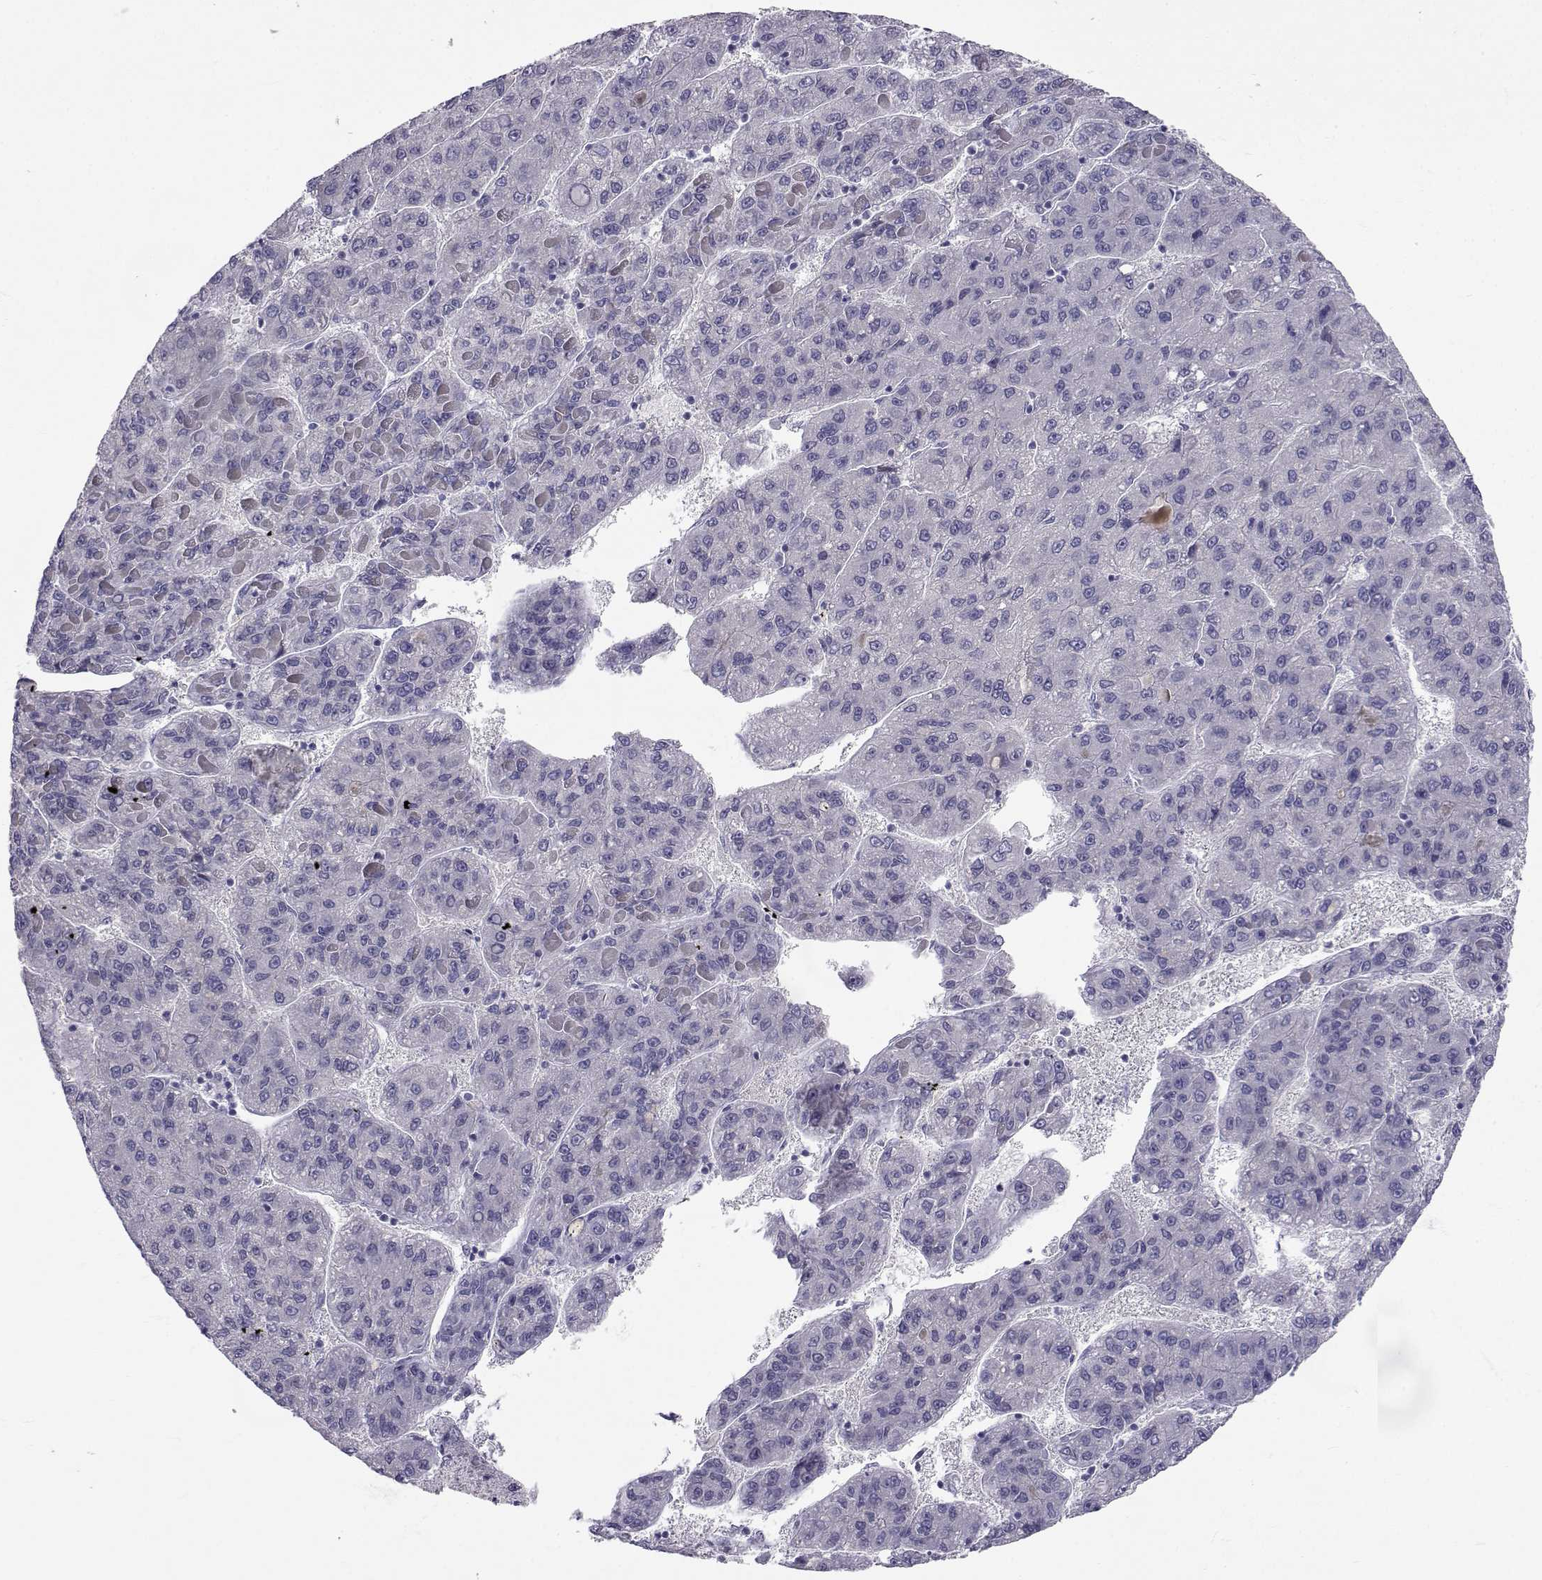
{"staining": {"intensity": "negative", "quantity": "none", "location": "none"}, "tissue": "liver cancer", "cell_type": "Tumor cells", "image_type": "cancer", "snomed": [{"axis": "morphology", "description": "Carcinoma, Hepatocellular, NOS"}, {"axis": "topography", "description": "Liver"}], "caption": "There is no significant expression in tumor cells of hepatocellular carcinoma (liver). (DAB (3,3'-diaminobenzidine) immunohistochemistry with hematoxylin counter stain).", "gene": "SLC6A3", "patient": {"sex": "female", "age": 82}}